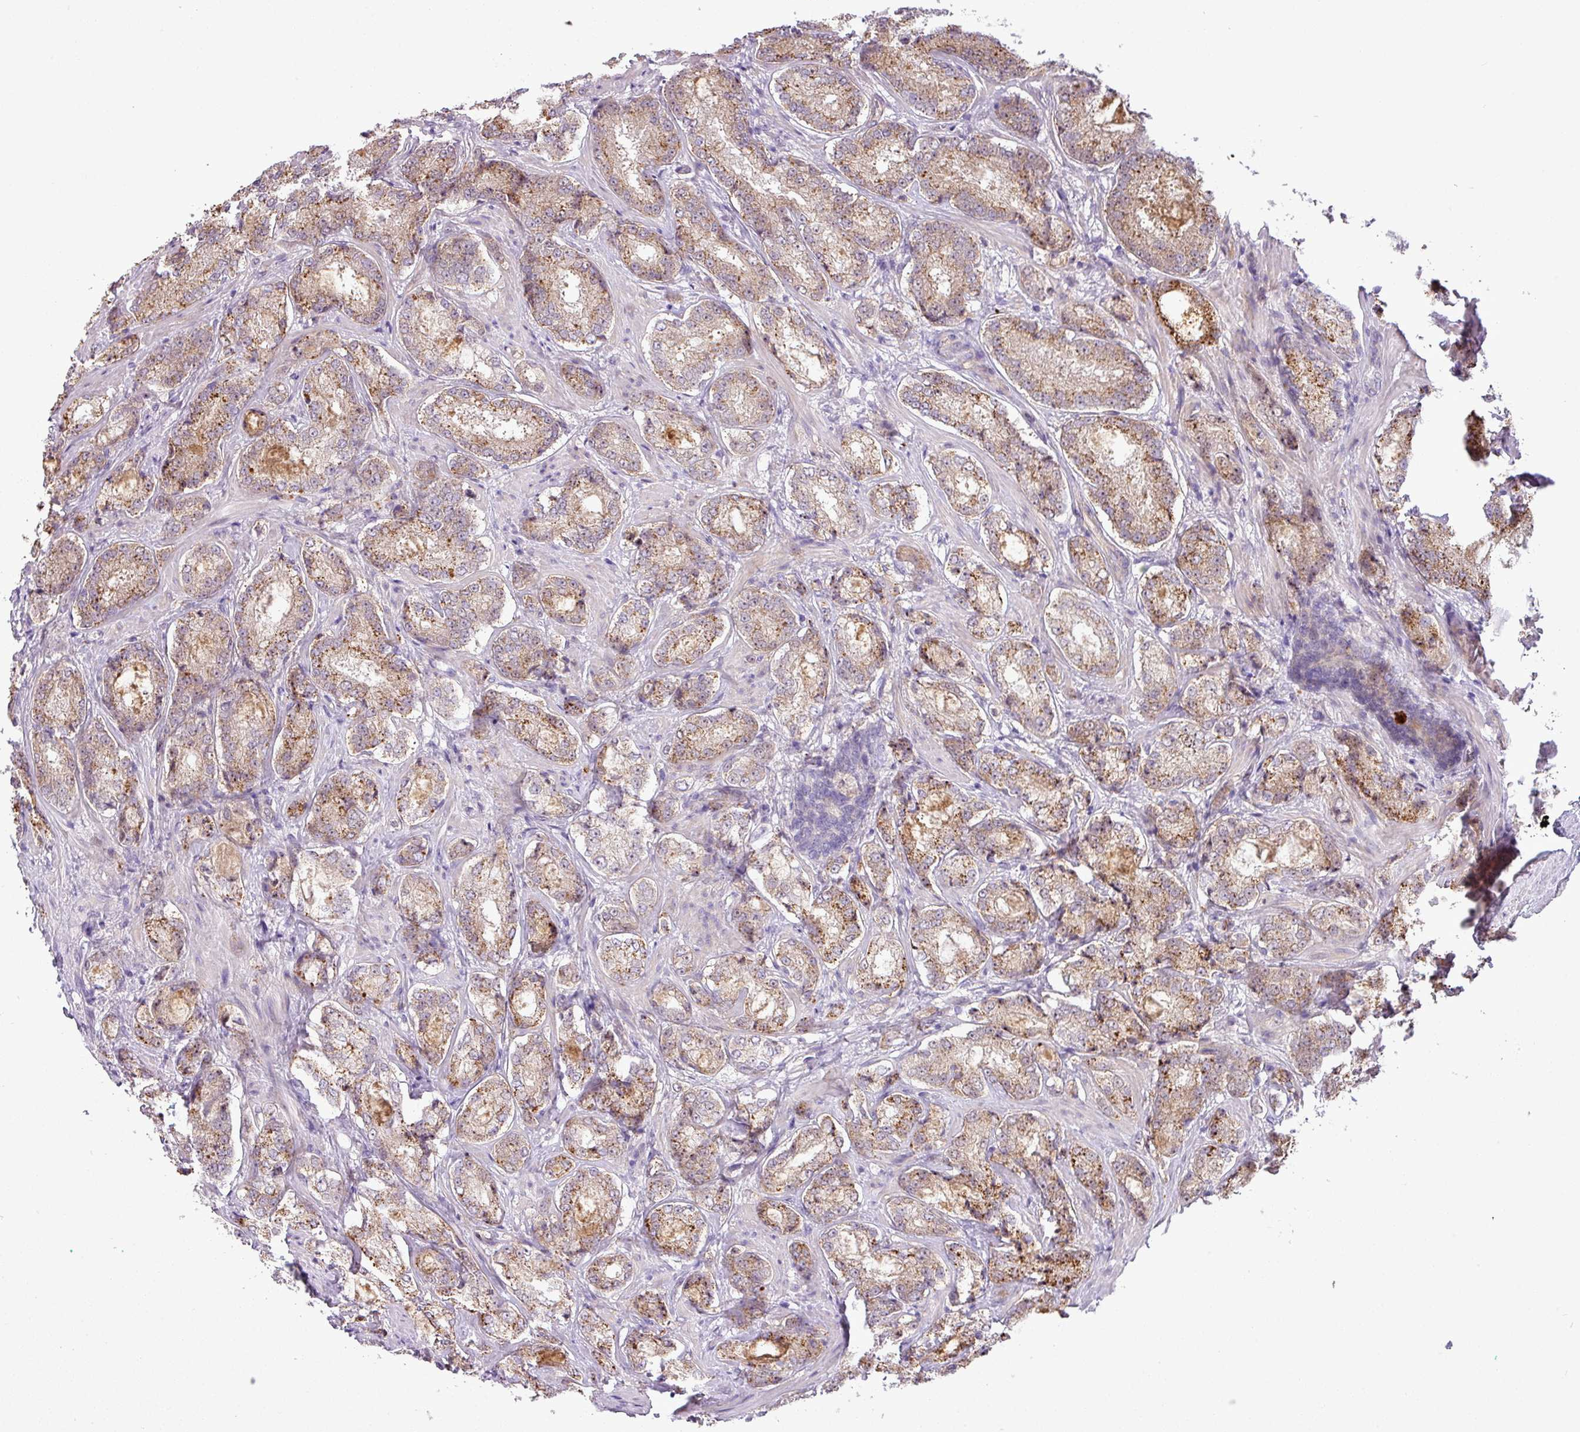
{"staining": {"intensity": "moderate", "quantity": ">75%", "location": "cytoplasmic/membranous"}, "tissue": "prostate cancer", "cell_type": "Tumor cells", "image_type": "cancer", "snomed": [{"axis": "morphology", "description": "Adenocarcinoma, Low grade"}, {"axis": "topography", "description": "Prostate"}], "caption": "Immunohistochemical staining of human adenocarcinoma (low-grade) (prostate) reveals moderate cytoplasmic/membranous protein expression in approximately >75% of tumor cells.", "gene": "MAK16", "patient": {"sex": "male", "age": 74}}